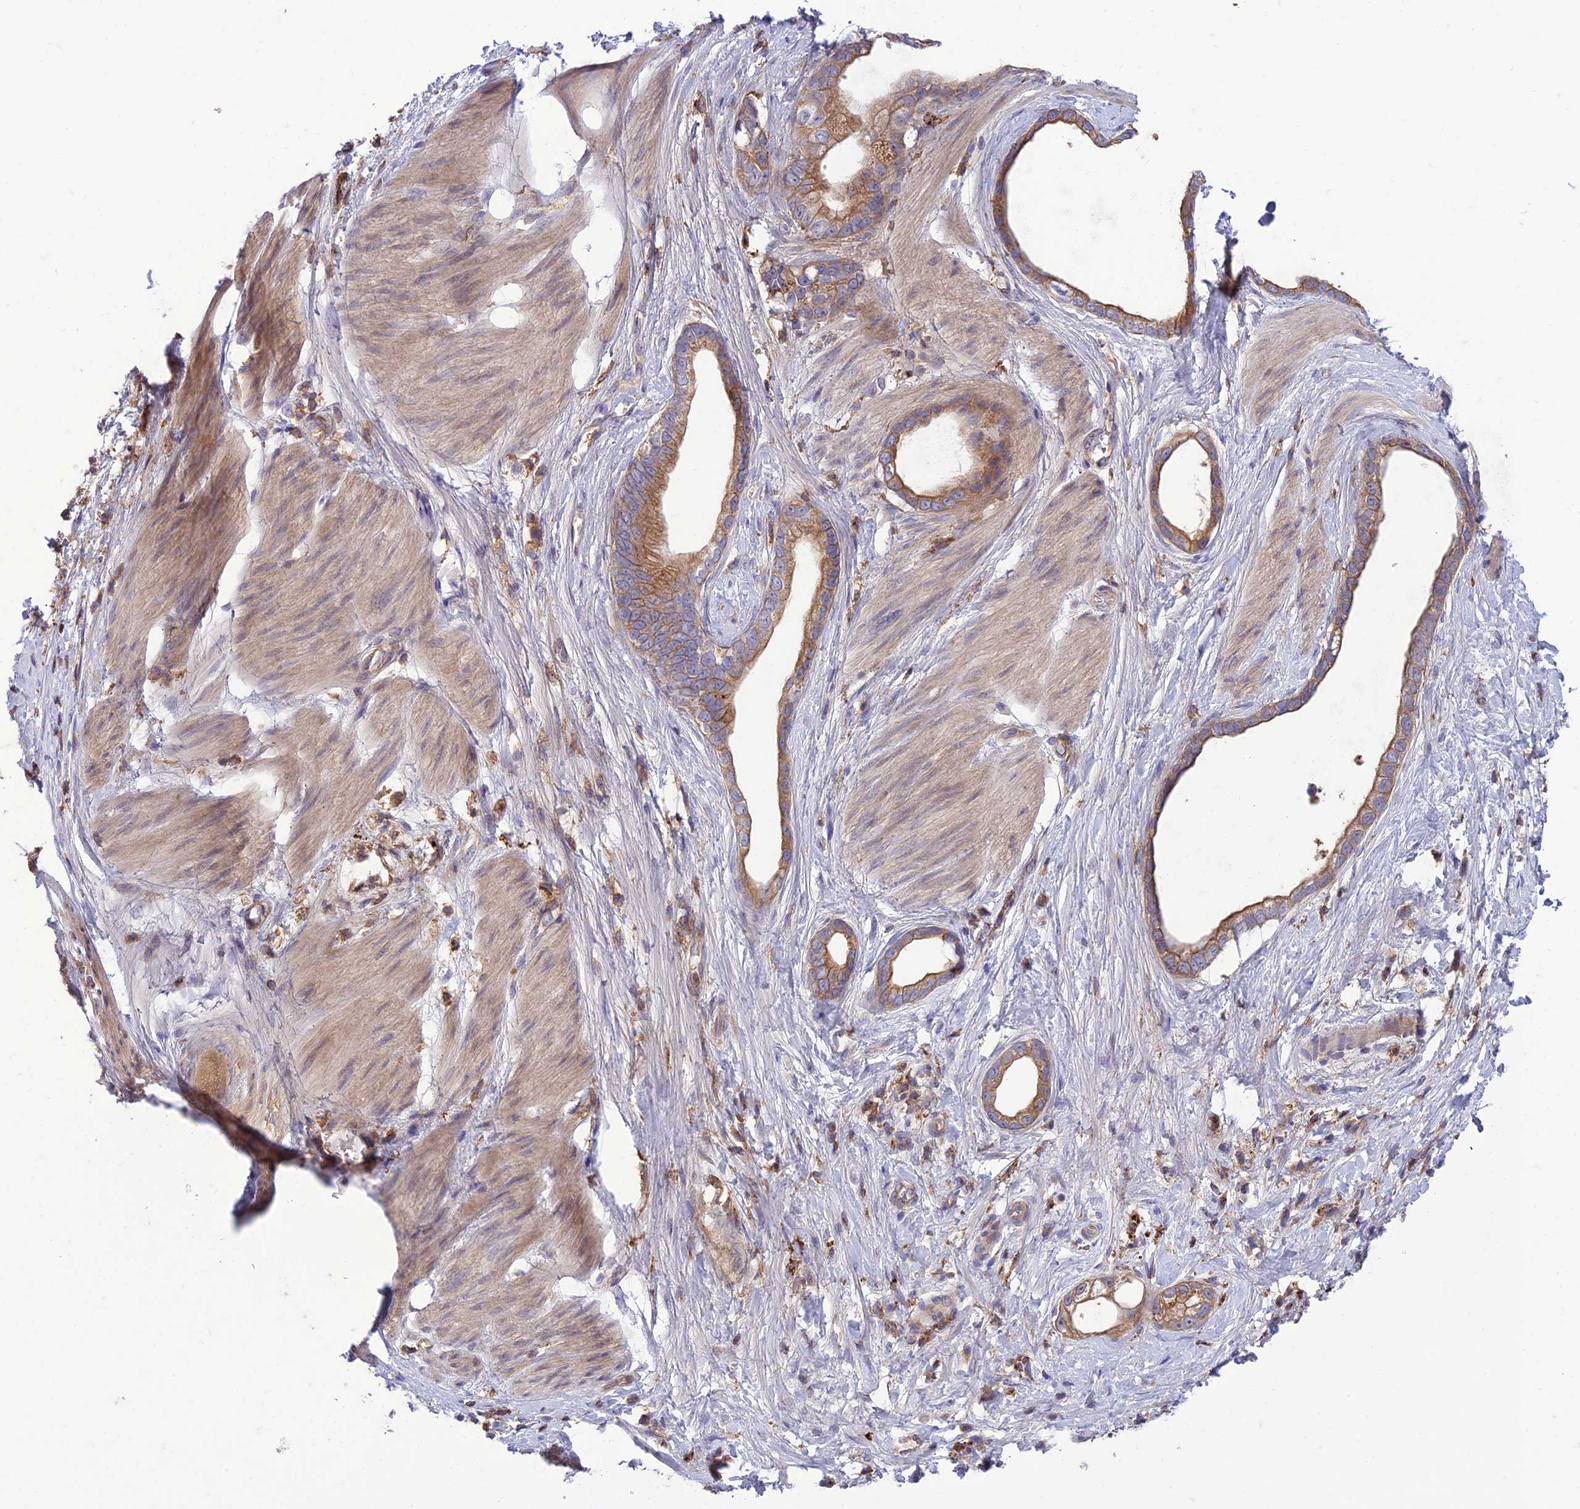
{"staining": {"intensity": "moderate", "quantity": ">75%", "location": "cytoplasmic/membranous"}, "tissue": "stomach cancer", "cell_type": "Tumor cells", "image_type": "cancer", "snomed": [{"axis": "morphology", "description": "Adenocarcinoma, NOS"}, {"axis": "topography", "description": "Stomach"}], "caption": "Tumor cells exhibit medium levels of moderate cytoplasmic/membranous staining in about >75% of cells in stomach adenocarcinoma.", "gene": "IRAK3", "patient": {"sex": "male", "age": 55}}